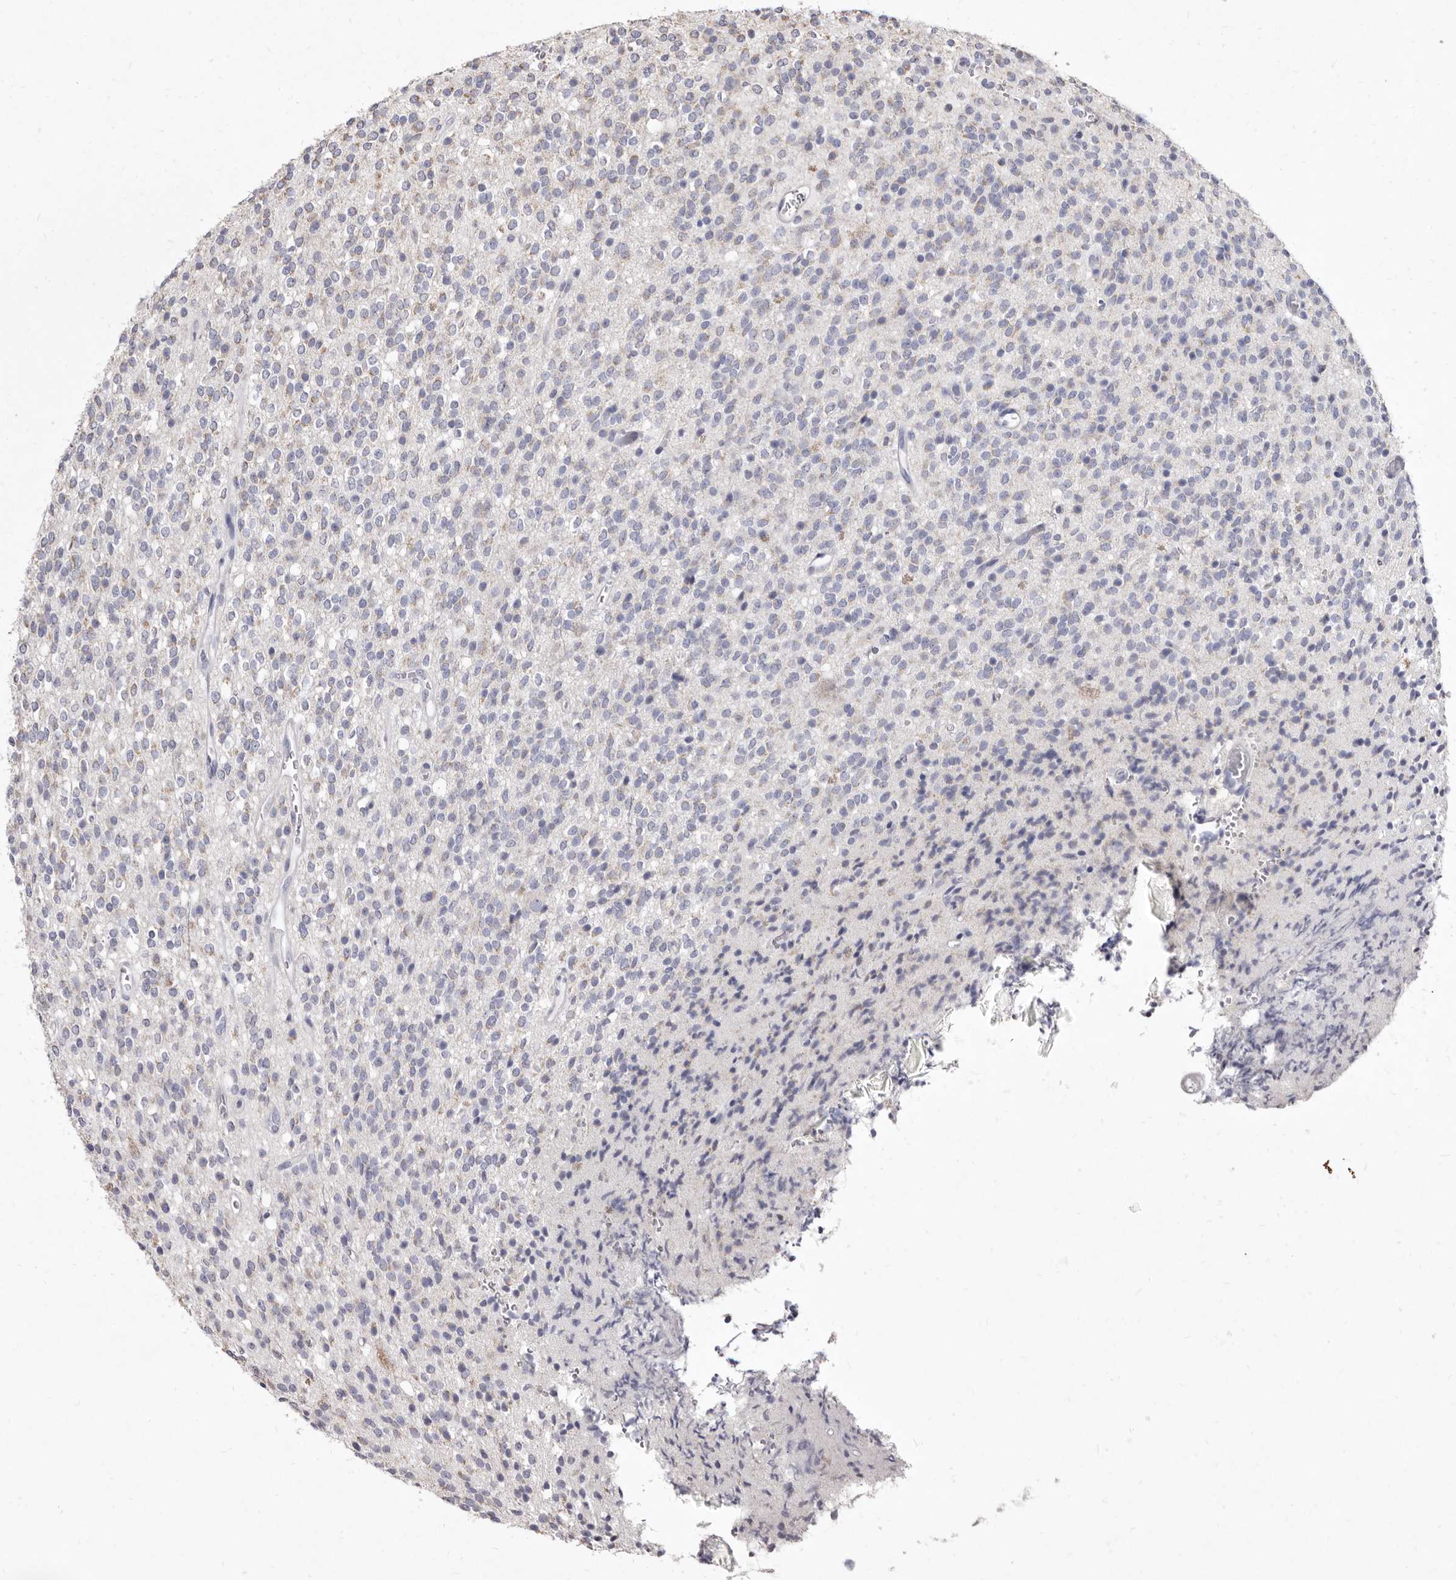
{"staining": {"intensity": "negative", "quantity": "none", "location": "none"}, "tissue": "glioma", "cell_type": "Tumor cells", "image_type": "cancer", "snomed": [{"axis": "morphology", "description": "Glioma, malignant, High grade"}, {"axis": "topography", "description": "Brain"}], "caption": "Immunohistochemistry (IHC) photomicrograph of human glioma stained for a protein (brown), which demonstrates no staining in tumor cells.", "gene": "CYP2E1", "patient": {"sex": "male", "age": 34}}